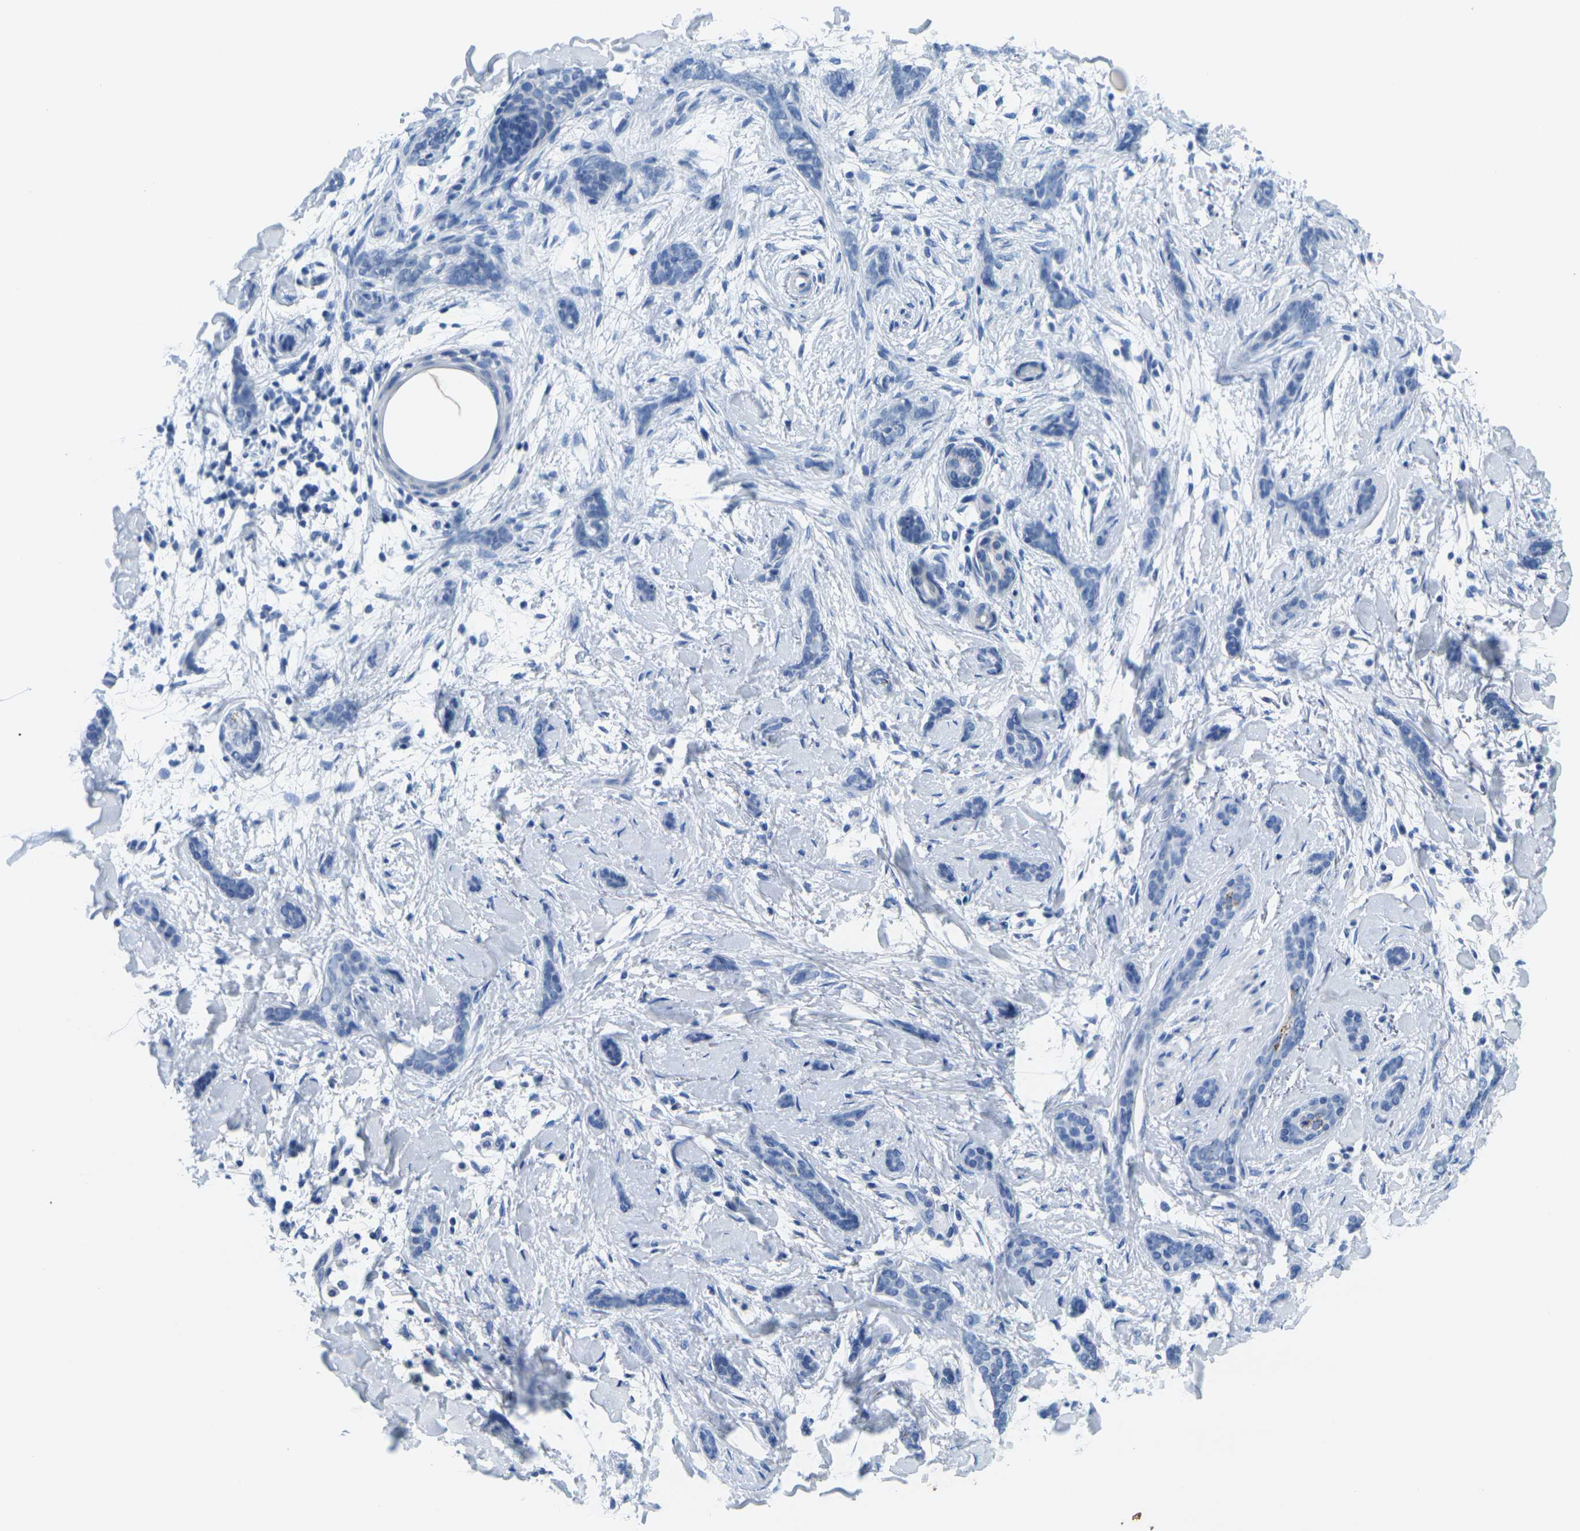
{"staining": {"intensity": "negative", "quantity": "none", "location": "none"}, "tissue": "skin cancer", "cell_type": "Tumor cells", "image_type": "cancer", "snomed": [{"axis": "morphology", "description": "Basal cell carcinoma"}, {"axis": "topography", "description": "Skin"}], "caption": "Protein analysis of skin cancer displays no significant expression in tumor cells. Nuclei are stained in blue.", "gene": "FAM3D", "patient": {"sex": "female", "age": 58}}